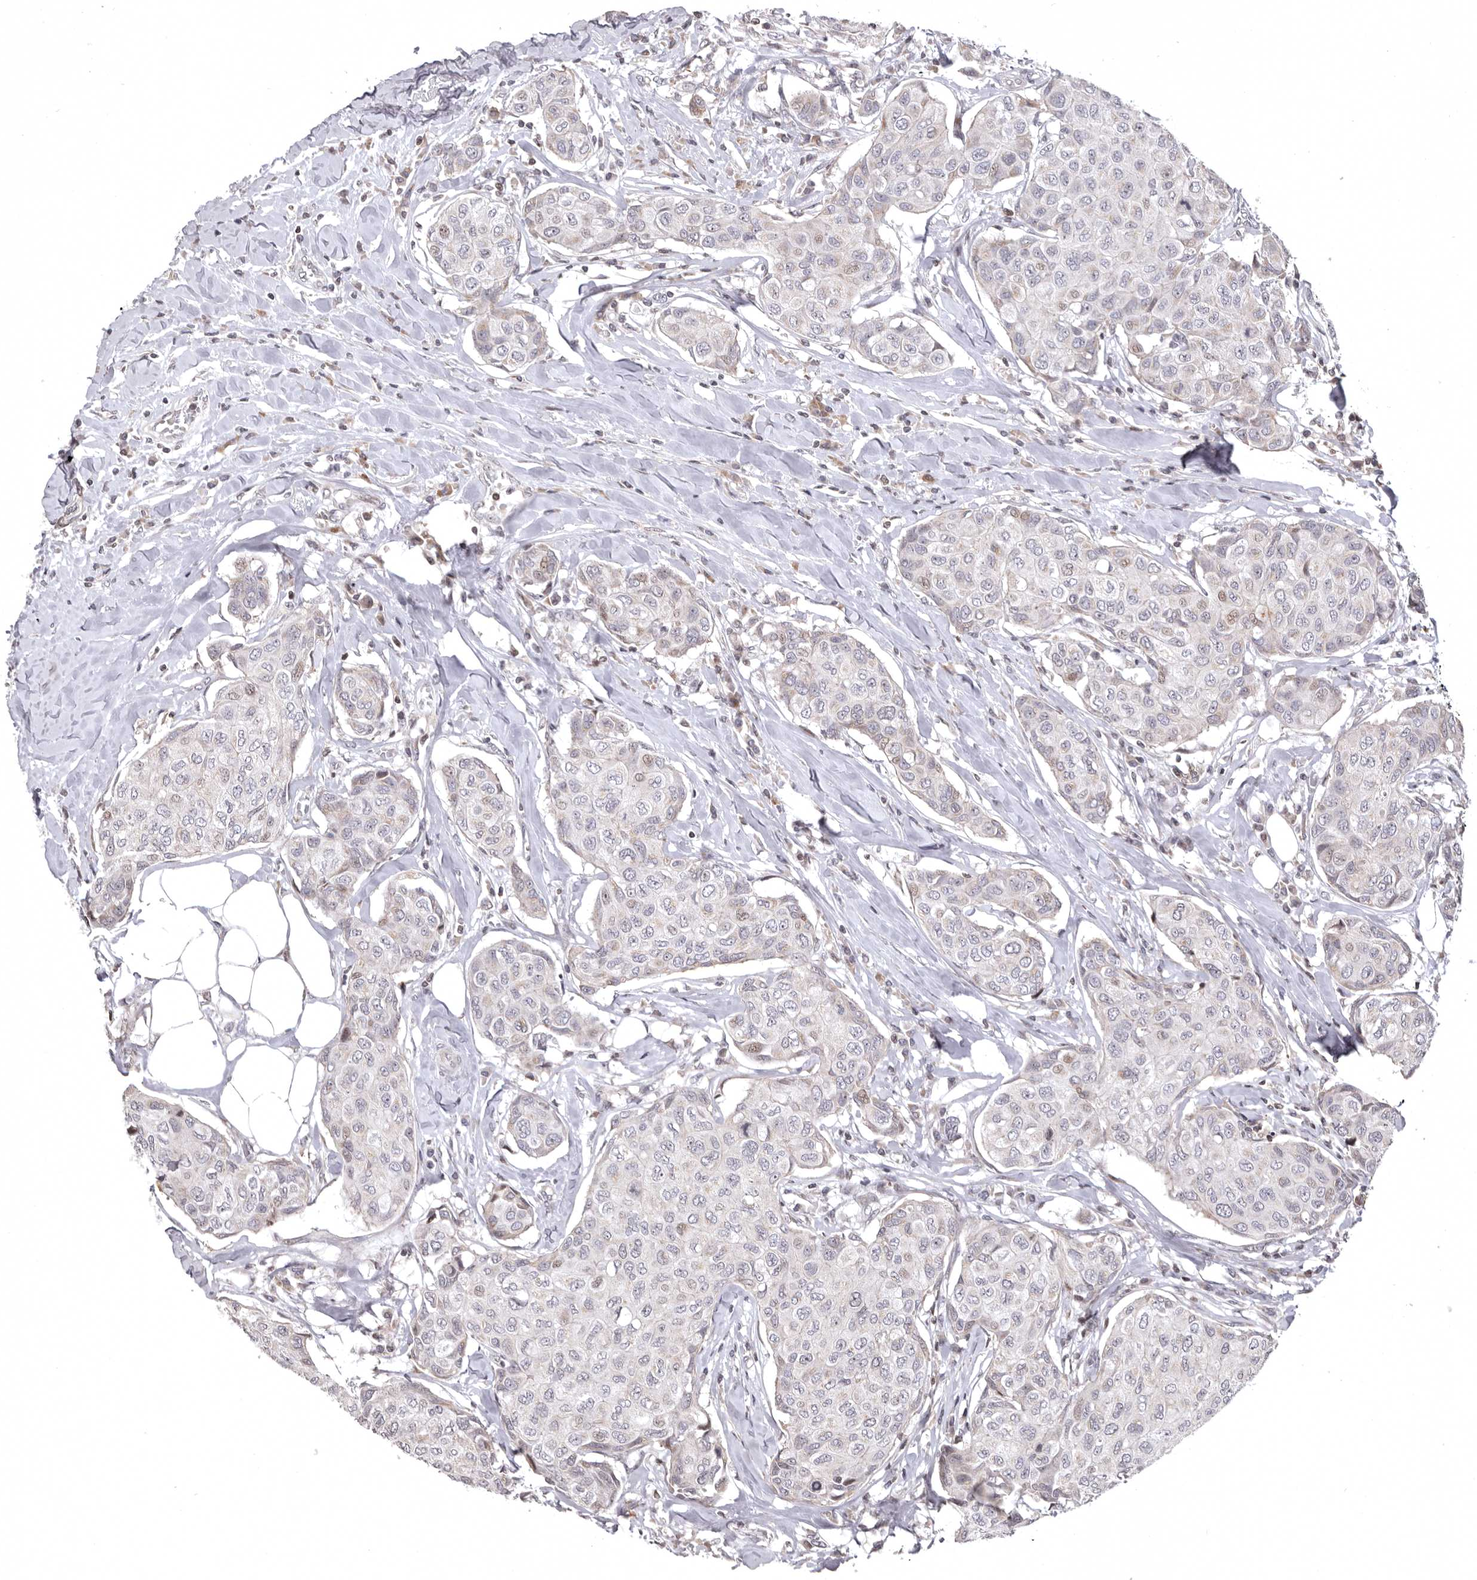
{"staining": {"intensity": "weak", "quantity": "<25%", "location": "nuclear"}, "tissue": "breast cancer", "cell_type": "Tumor cells", "image_type": "cancer", "snomed": [{"axis": "morphology", "description": "Duct carcinoma"}, {"axis": "topography", "description": "Breast"}], "caption": "A micrograph of human breast cancer is negative for staining in tumor cells.", "gene": "AZIN1", "patient": {"sex": "female", "age": 80}}